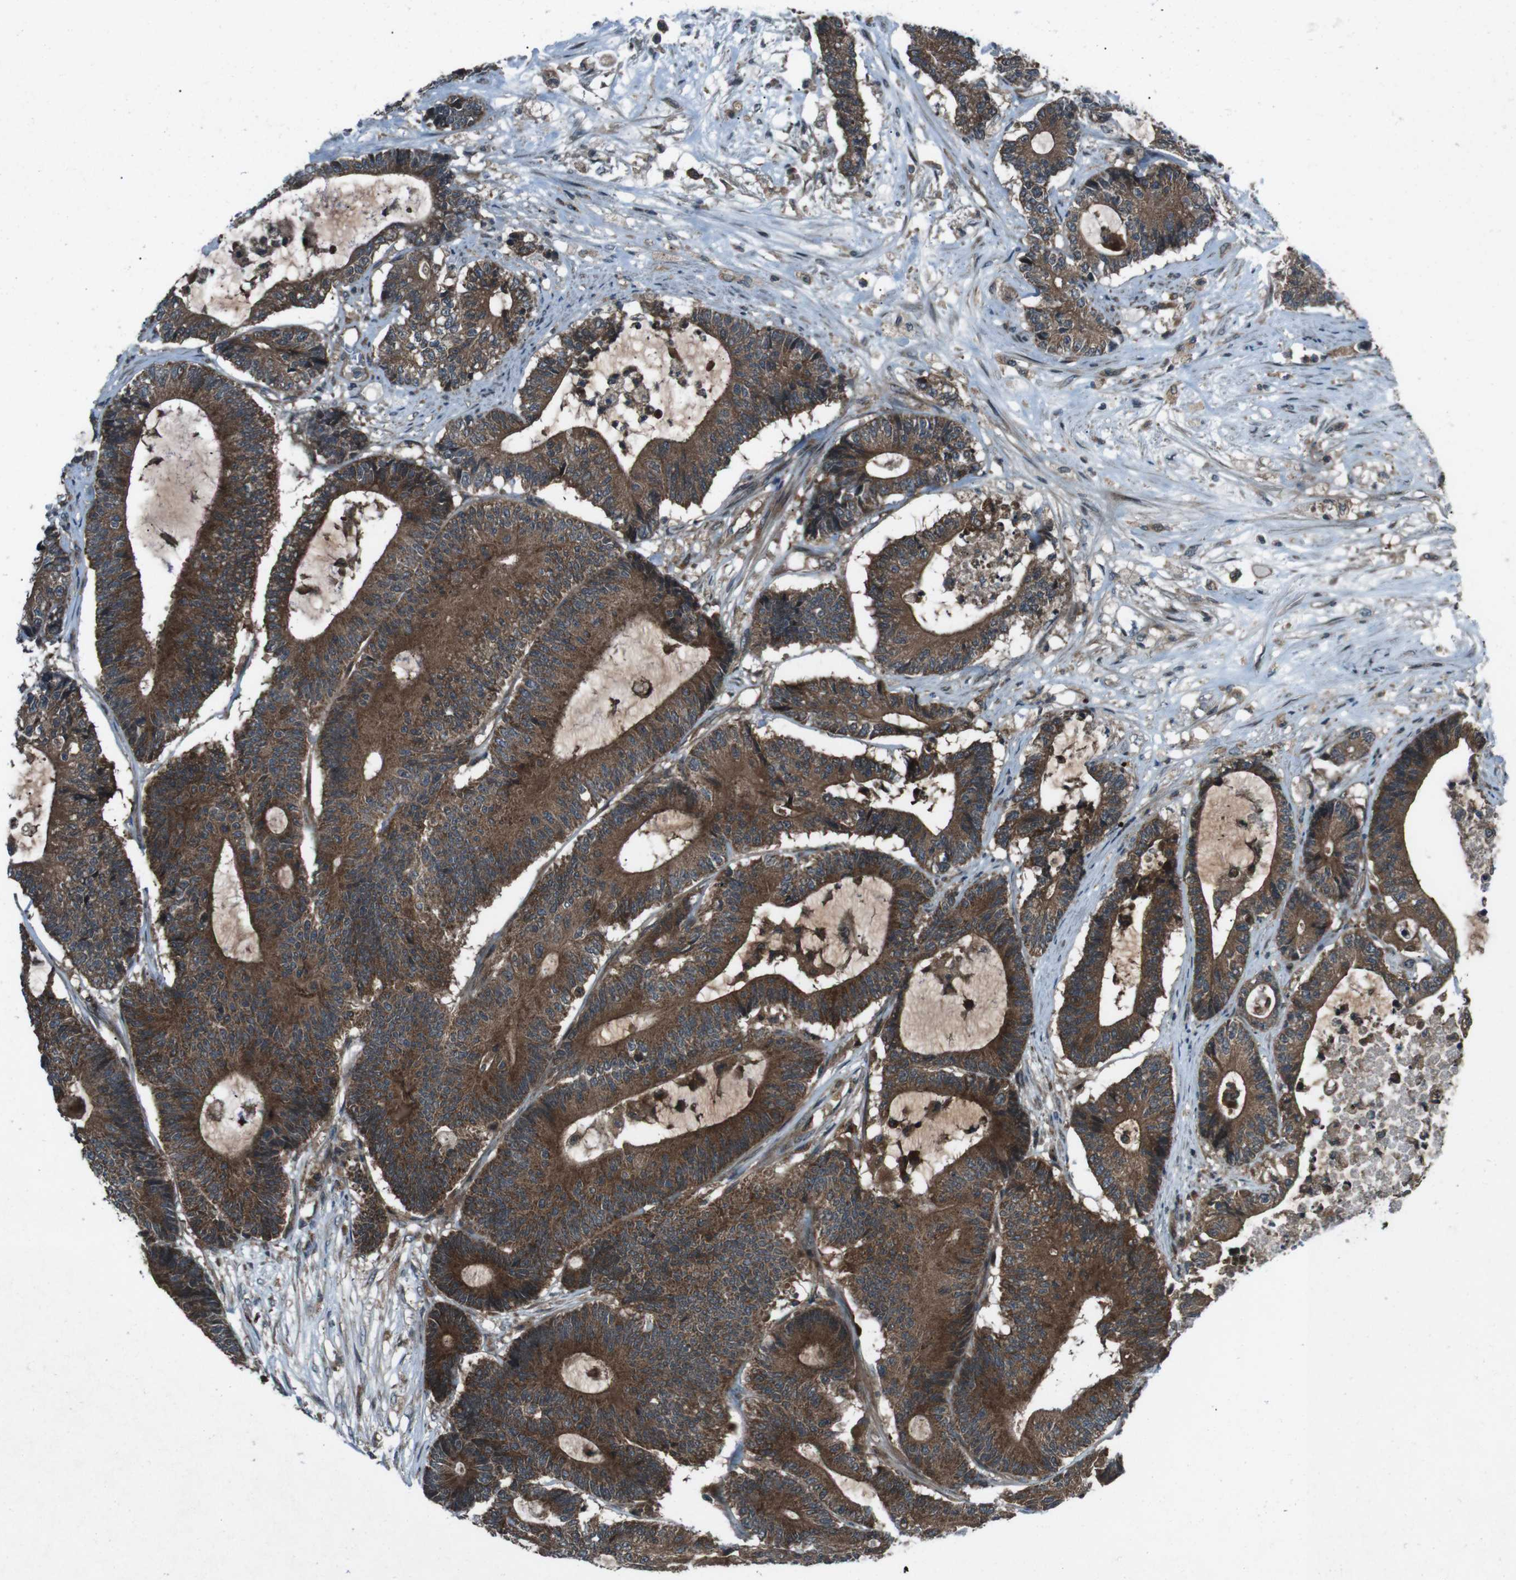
{"staining": {"intensity": "strong", "quantity": ">75%", "location": "cytoplasmic/membranous"}, "tissue": "colorectal cancer", "cell_type": "Tumor cells", "image_type": "cancer", "snomed": [{"axis": "morphology", "description": "Adenocarcinoma, NOS"}, {"axis": "topography", "description": "Colon"}], "caption": "IHC micrograph of neoplastic tissue: colorectal cancer (adenocarcinoma) stained using immunohistochemistry displays high levels of strong protein expression localized specifically in the cytoplasmic/membranous of tumor cells, appearing as a cytoplasmic/membranous brown color.", "gene": "SLC27A4", "patient": {"sex": "female", "age": 84}}